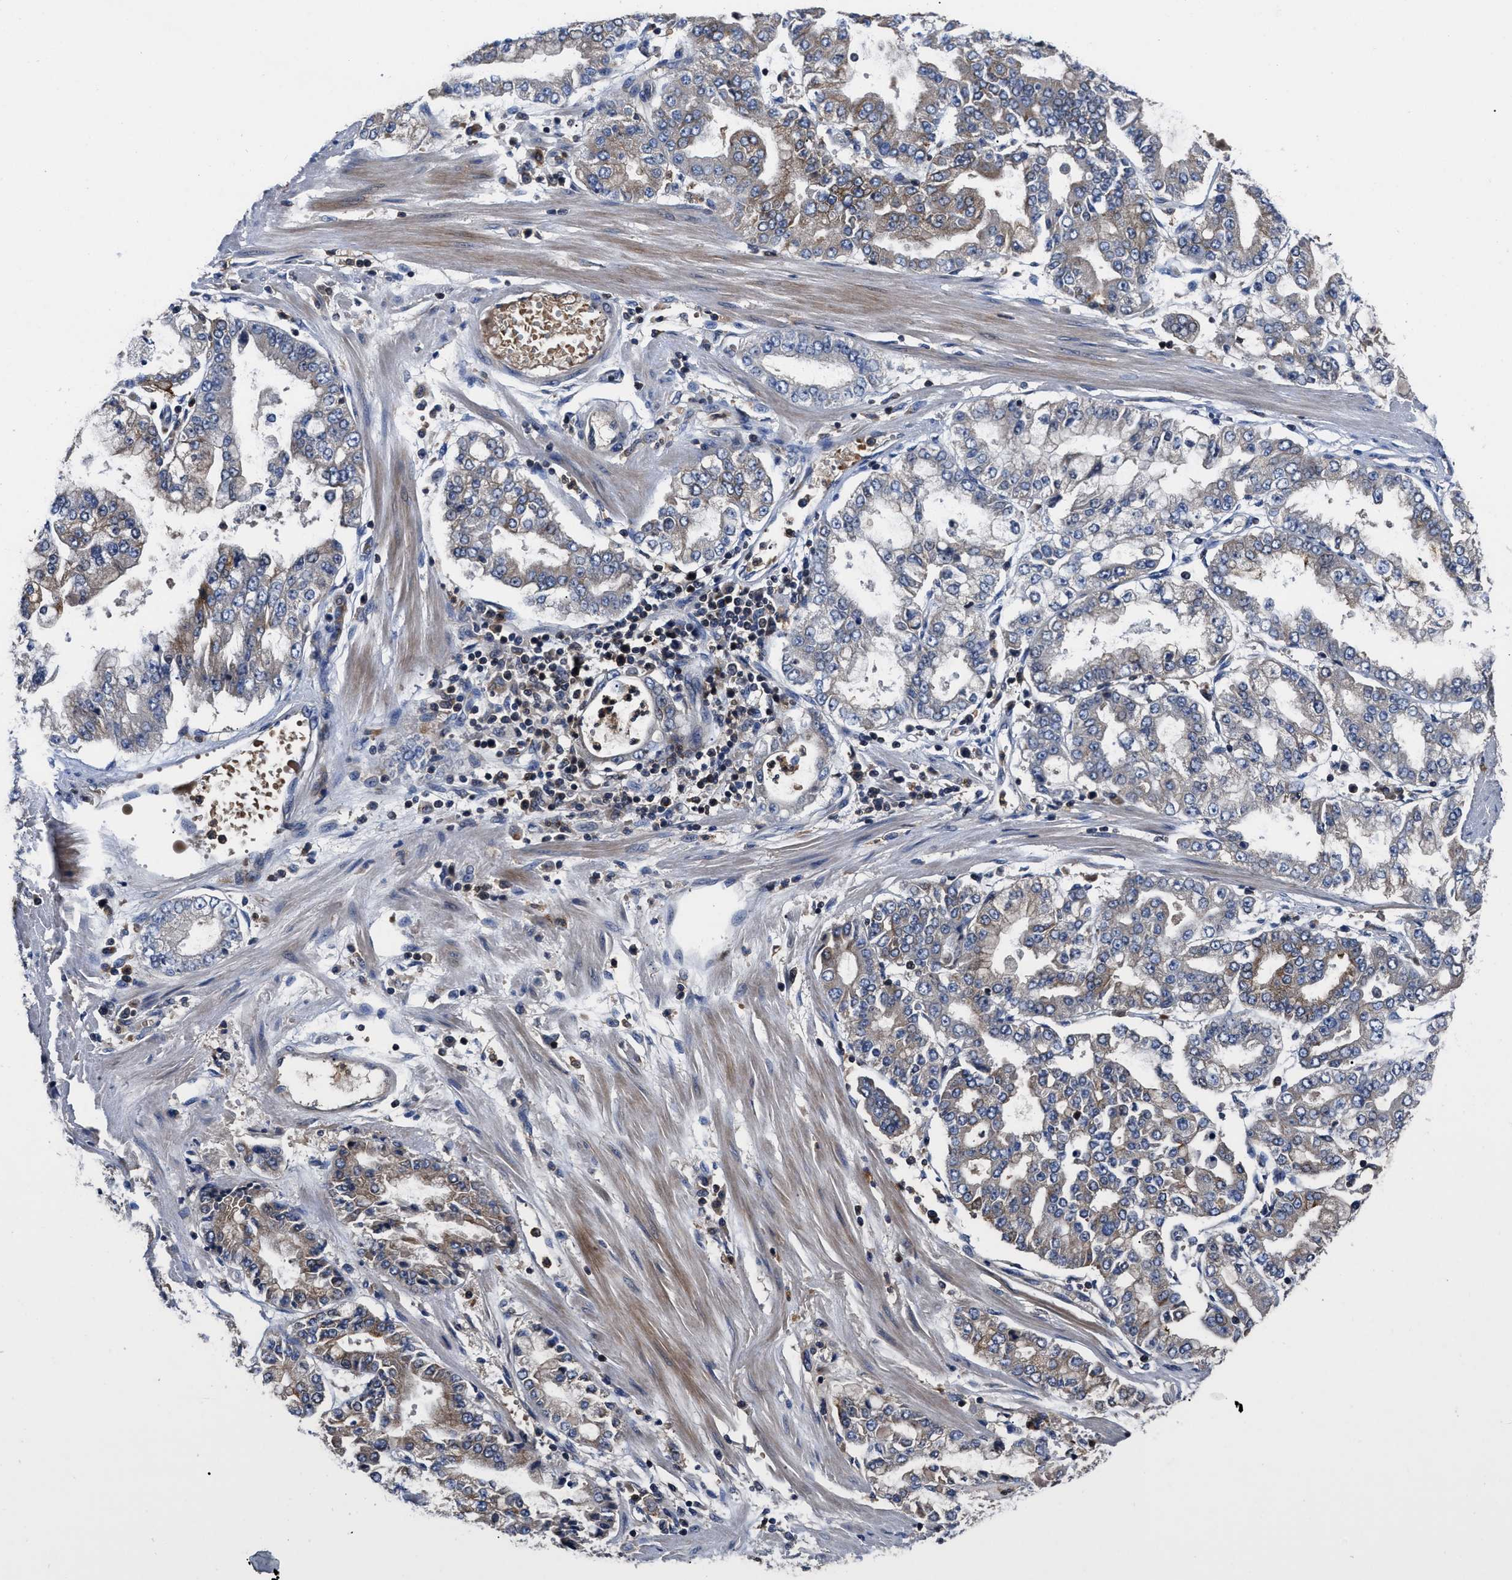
{"staining": {"intensity": "weak", "quantity": "25%-75%", "location": "cytoplasmic/membranous"}, "tissue": "stomach cancer", "cell_type": "Tumor cells", "image_type": "cancer", "snomed": [{"axis": "morphology", "description": "Adenocarcinoma, NOS"}, {"axis": "topography", "description": "Stomach"}], "caption": "A high-resolution photomicrograph shows IHC staining of adenocarcinoma (stomach), which shows weak cytoplasmic/membranous staining in about 25%-75% of tumor cells.", "gene": "YBEY", "patient": {"sex": "male", "age": 76}}